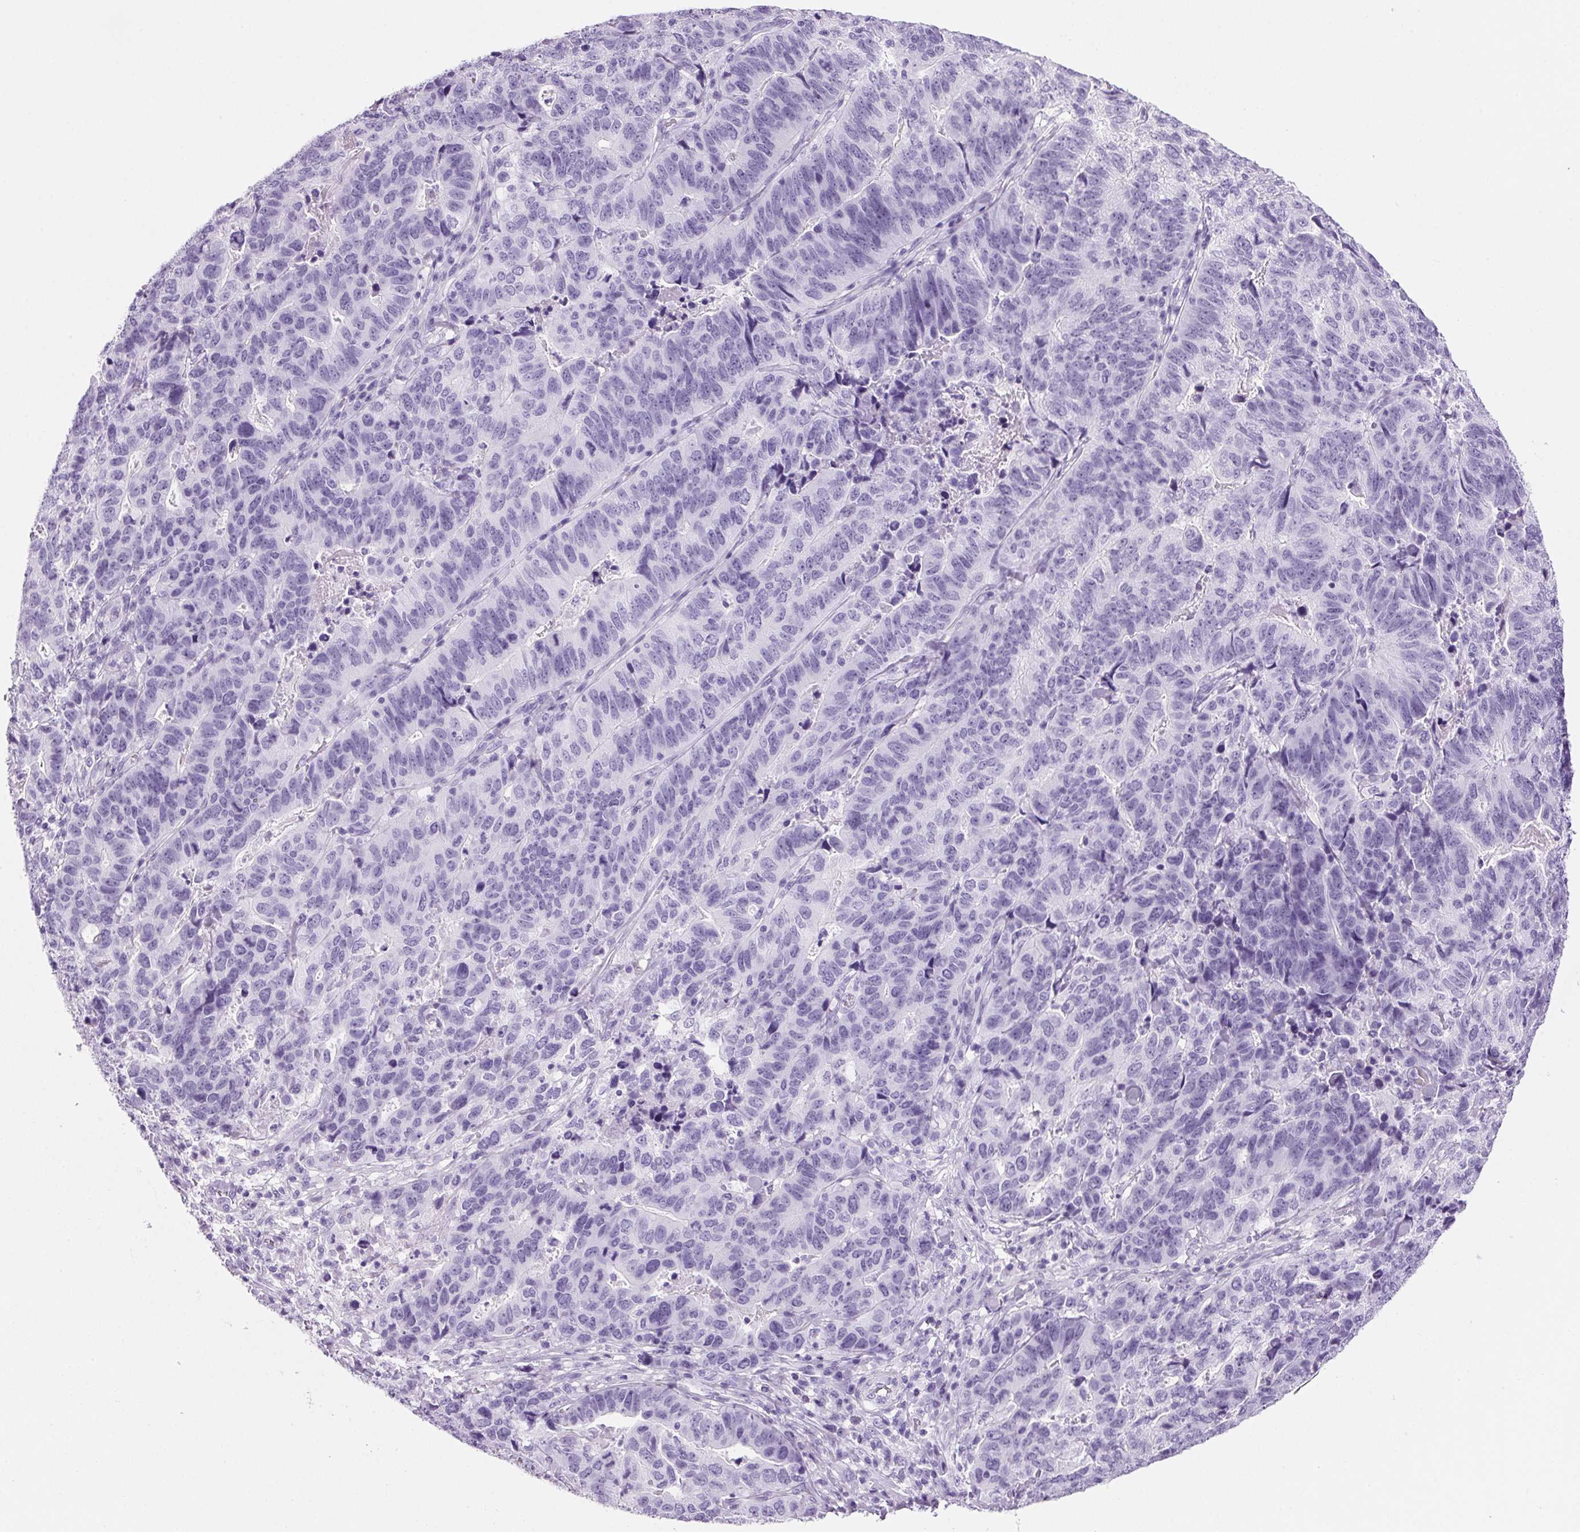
{"staining": {"intensity": "negative", "quantity": "none", "location": "none"}, "tissue": "stomach cancer", "cell_type": "Tumor cells", "image_type": "cancer", "snomed": [{"axis": "morphology", "description": "Adenocarcinoma, NOS"}, {"axis": "topography", "description": "Stomach, upper"}], "caption": "A high-resolution image shows IHC staining of stomach cancer (adenocarcinoma), which demonstrates no significant staining in tumor cells.", "gene": "PPP1R1A", "patient": {"sex": "female", "age": 67}}